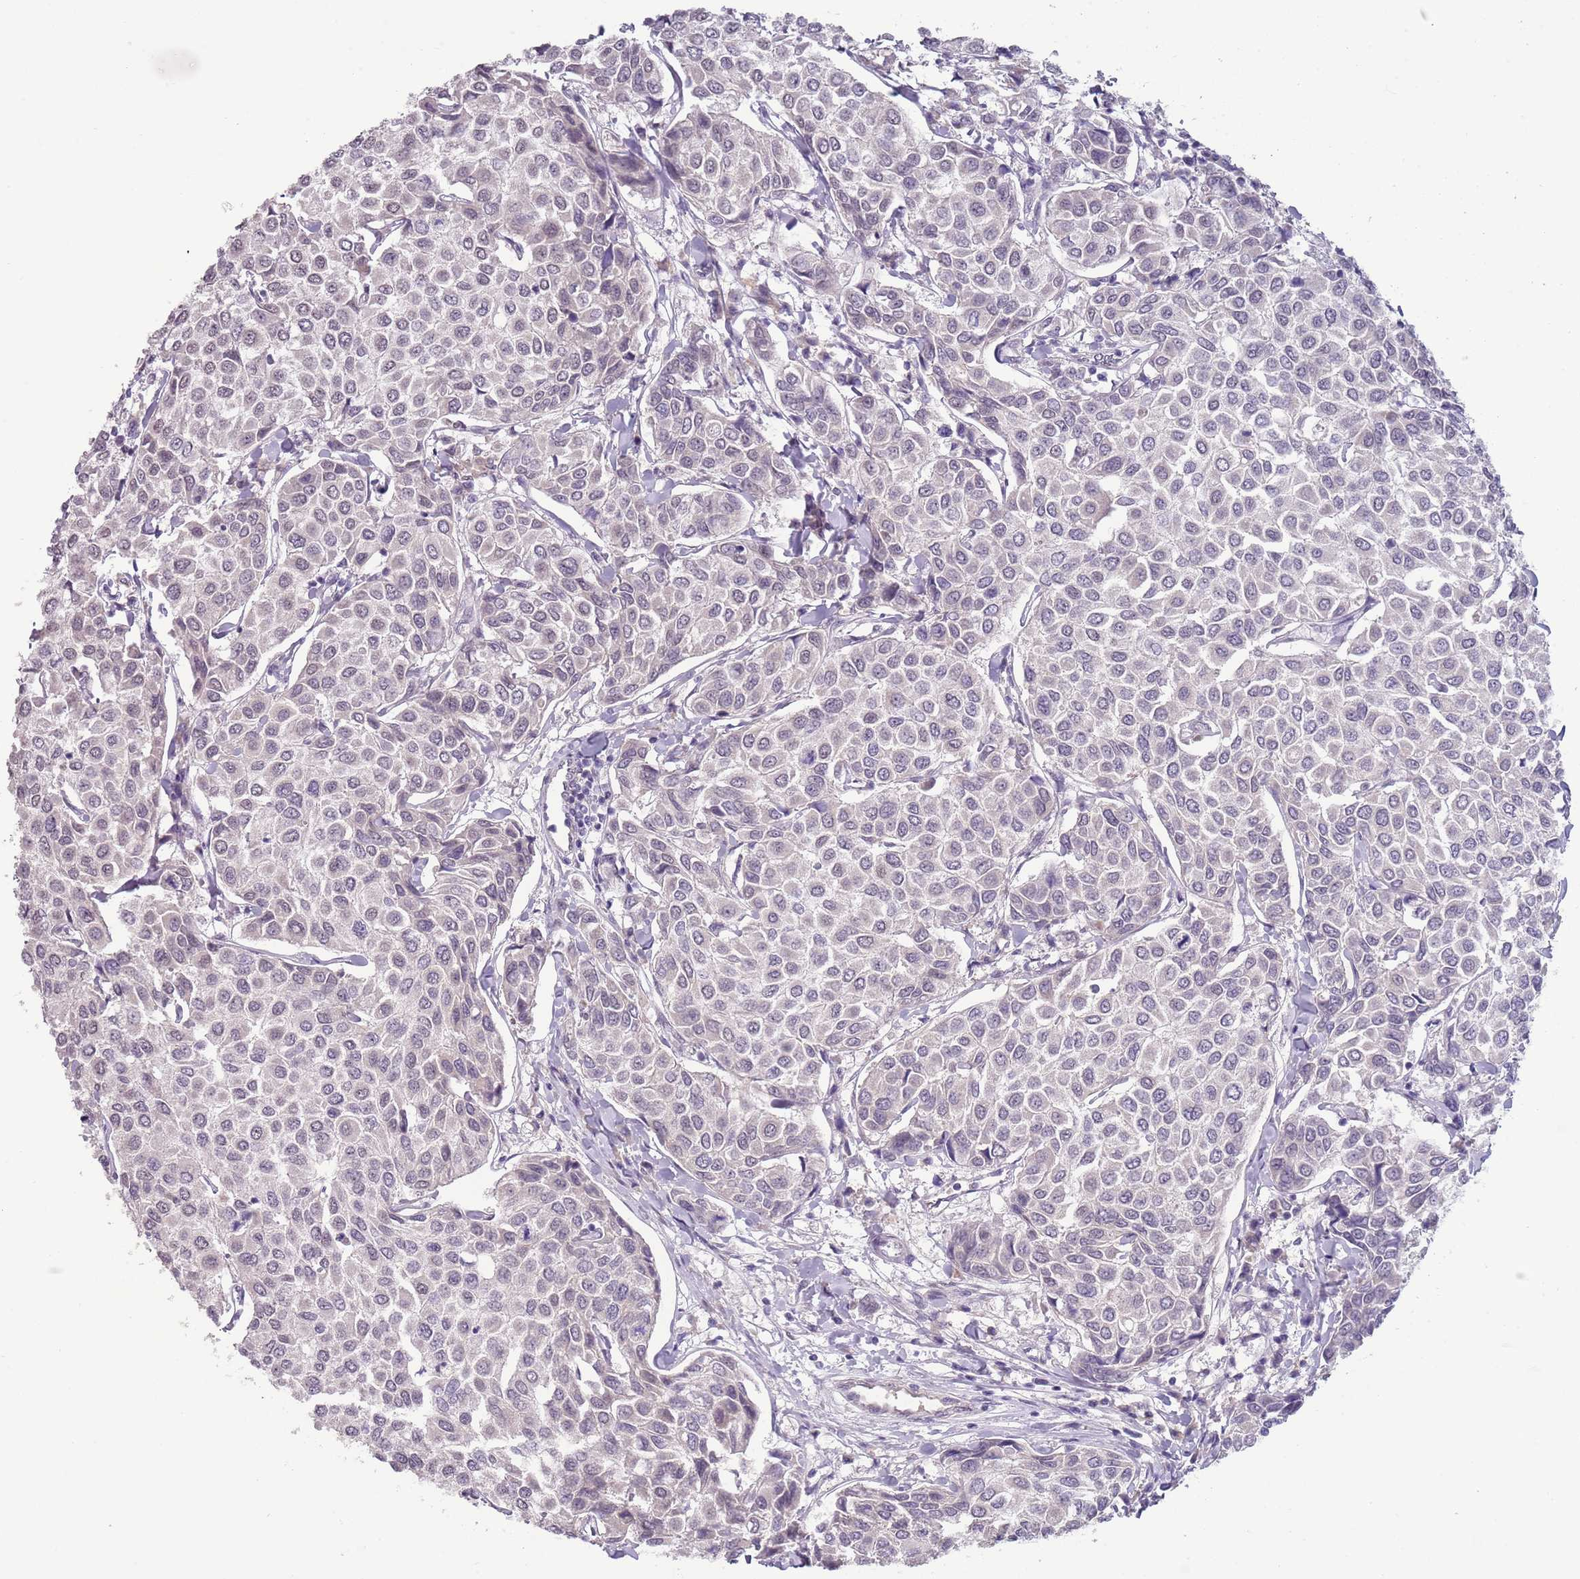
{"staining": {"intensity": "negative", "quantity": "none", "location": "none"}, "tissue": "breast cancer", "cell_type": "Tumor cells", "image_type": "cancer", "snomed": [{"axis": "morphology", "description": "Duct carcinoma"}, {"axis": "topography", "description": "Breast"}], "caption": "IHC histopathology image of neoplastic tissue: infiltrating ductal carcinoma (breast) stained with DAB demonstrates no significant protein expression in tumor cells.", "gene": "NBPF3", "patient": {"sex": "female", "age": 55}}